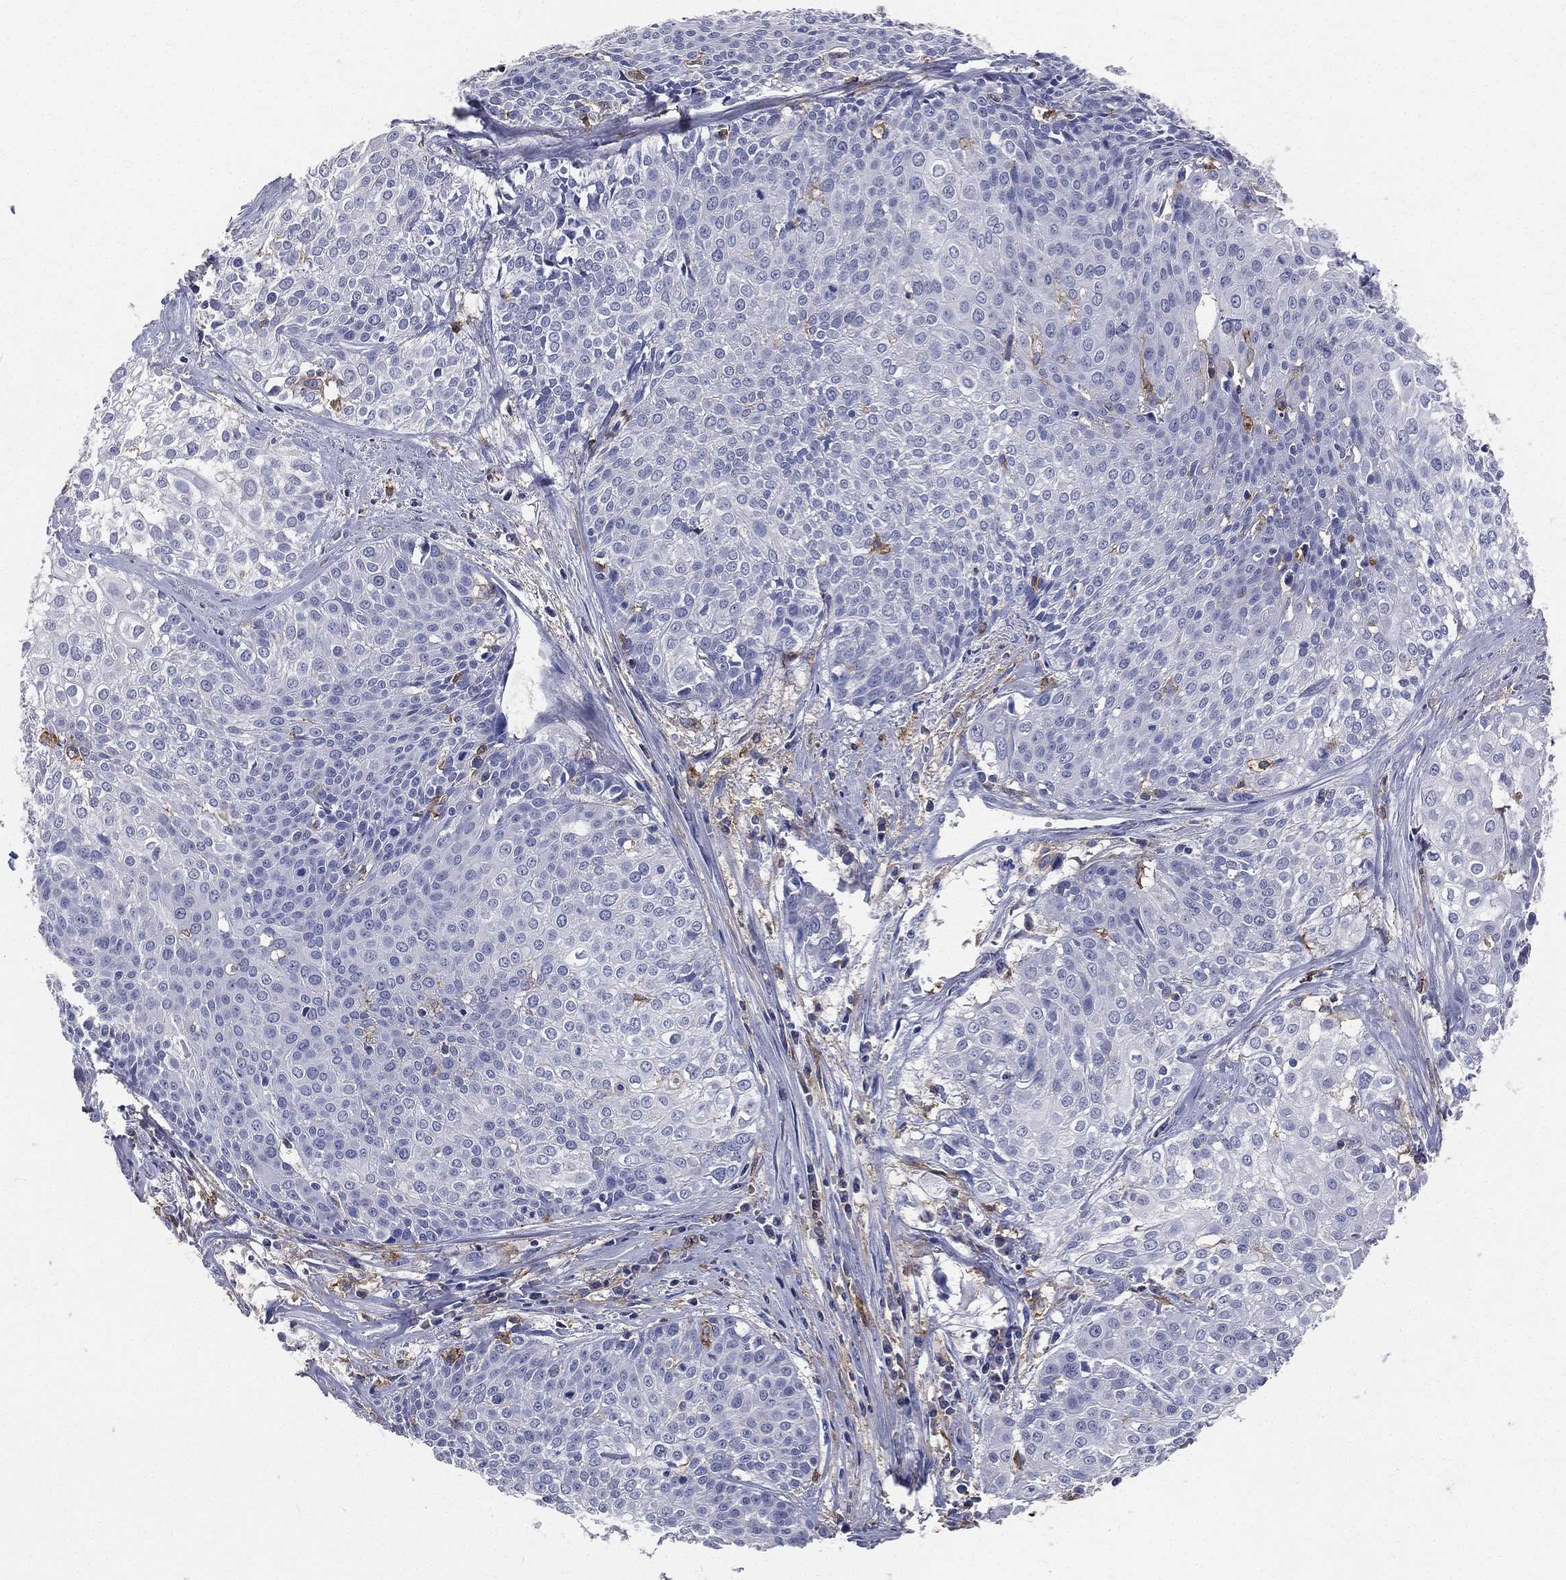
{"staining": {"intensity": "negative", "quantity": "none", "location": "none"}, "tissue": "cervical cancer", "cell_type": "Tumor cells", "image_type": "cancer", "snomed": [{"axis": "morphology", "description": "Squamous cell carcinoma, NOS"}, {"axis": "topography", "description": "Cervix"}], "caption": "Cervical squamous cell carcinoma was stained to show a protein in brown. There is no significant expression in tumor cells.", "gene": "CD33", "patient": {"sex": "female", "age": 39}}